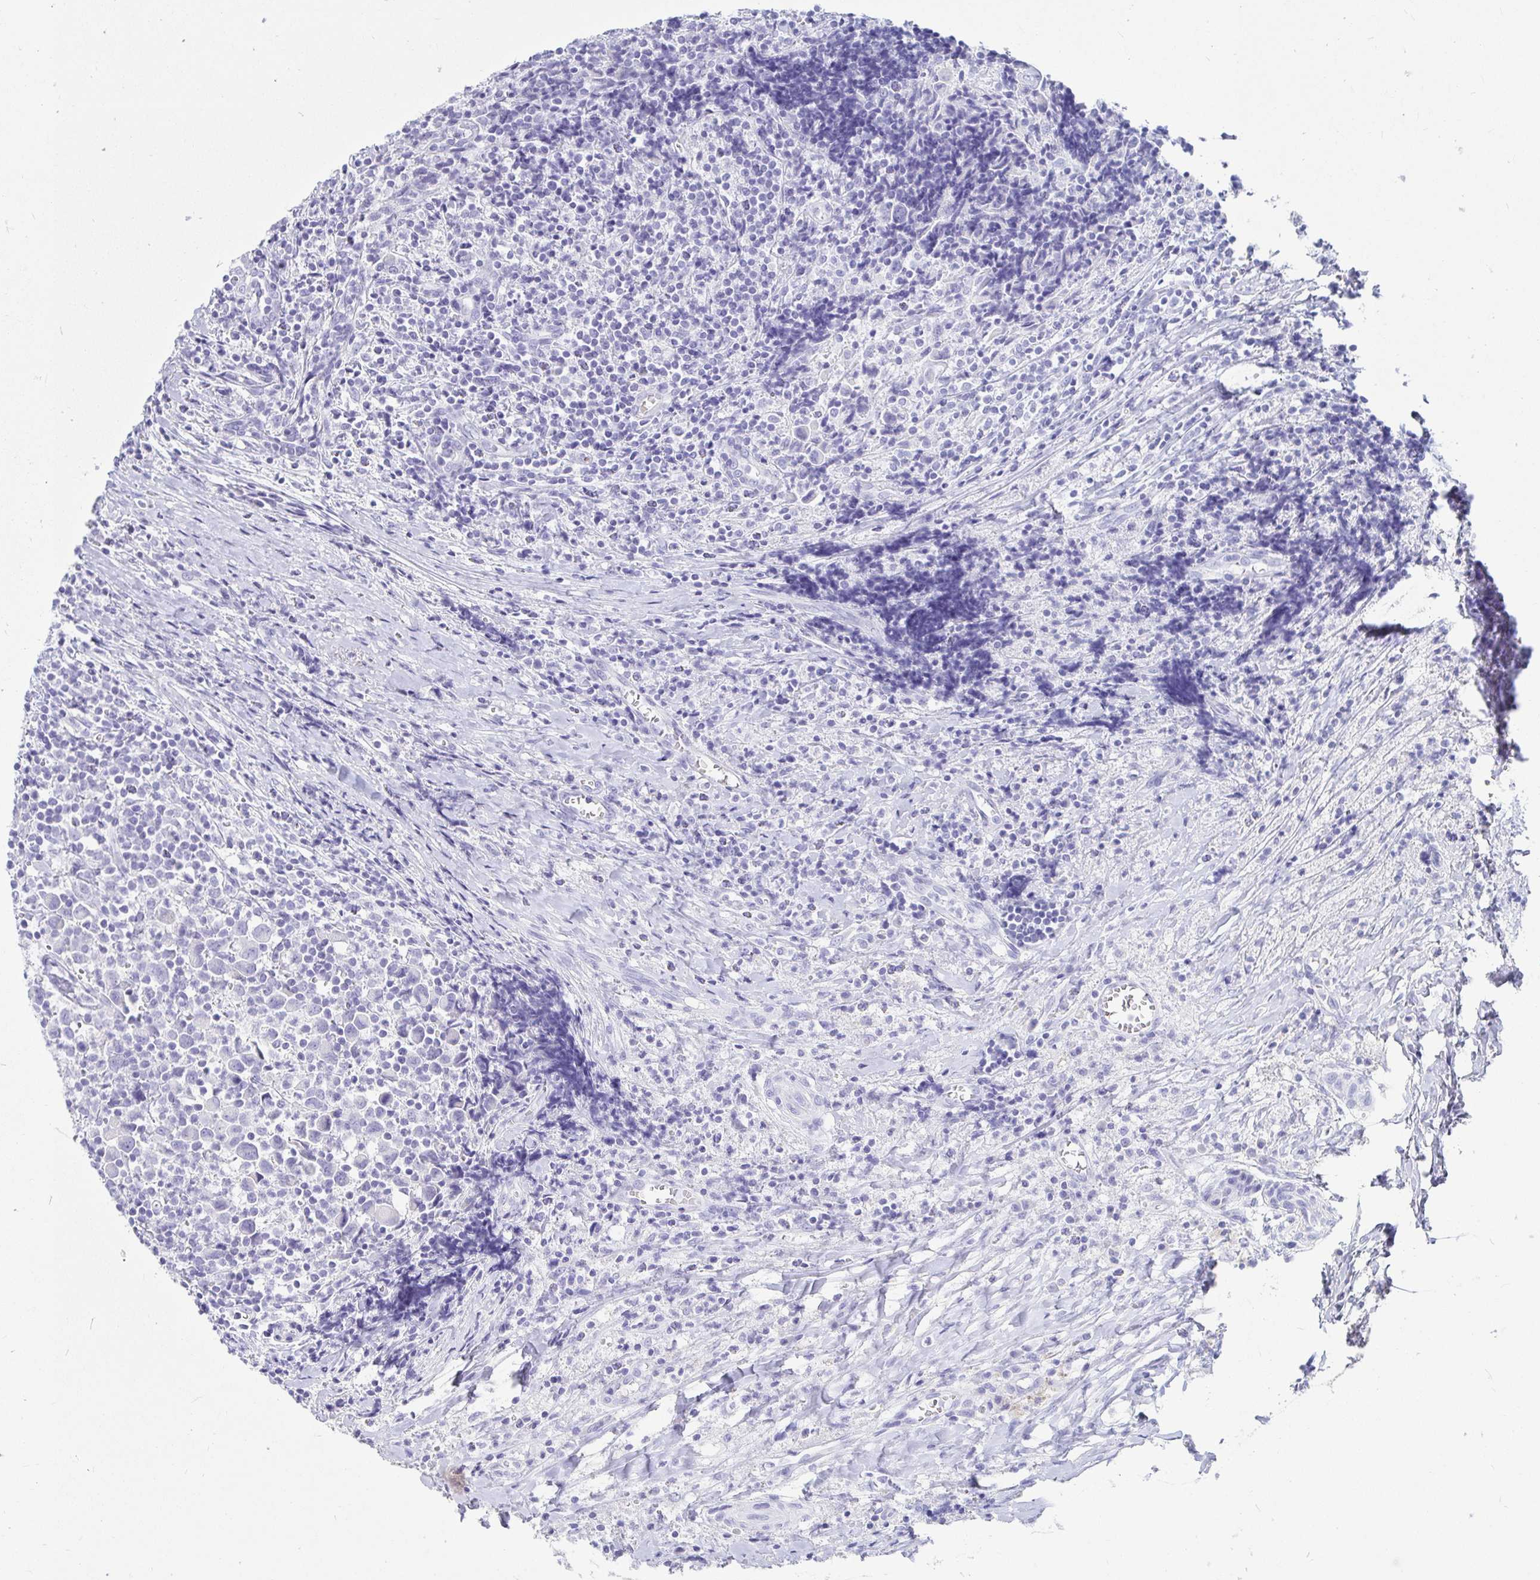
{"staining": {"intensity": "negative", "quantity": "none", "location": "none"}, "tissue": "lymphoma", "cell_type": "Tumor cells", "image_type": "cancer", "snomed": [{"axis": "morphology", "description": "Hodgkin's disease, NOS"}, {"axis": "topography", "description": "Thymus, NOS"}], "caption": "This micrograph is of lymphoma stained with IHC to label a protein in brown with the nuclei are counter-stained blue. There is no staining in tumor cells.", "gene": "ZPBP2", "patient": {"sex": "female", "age": 17}}